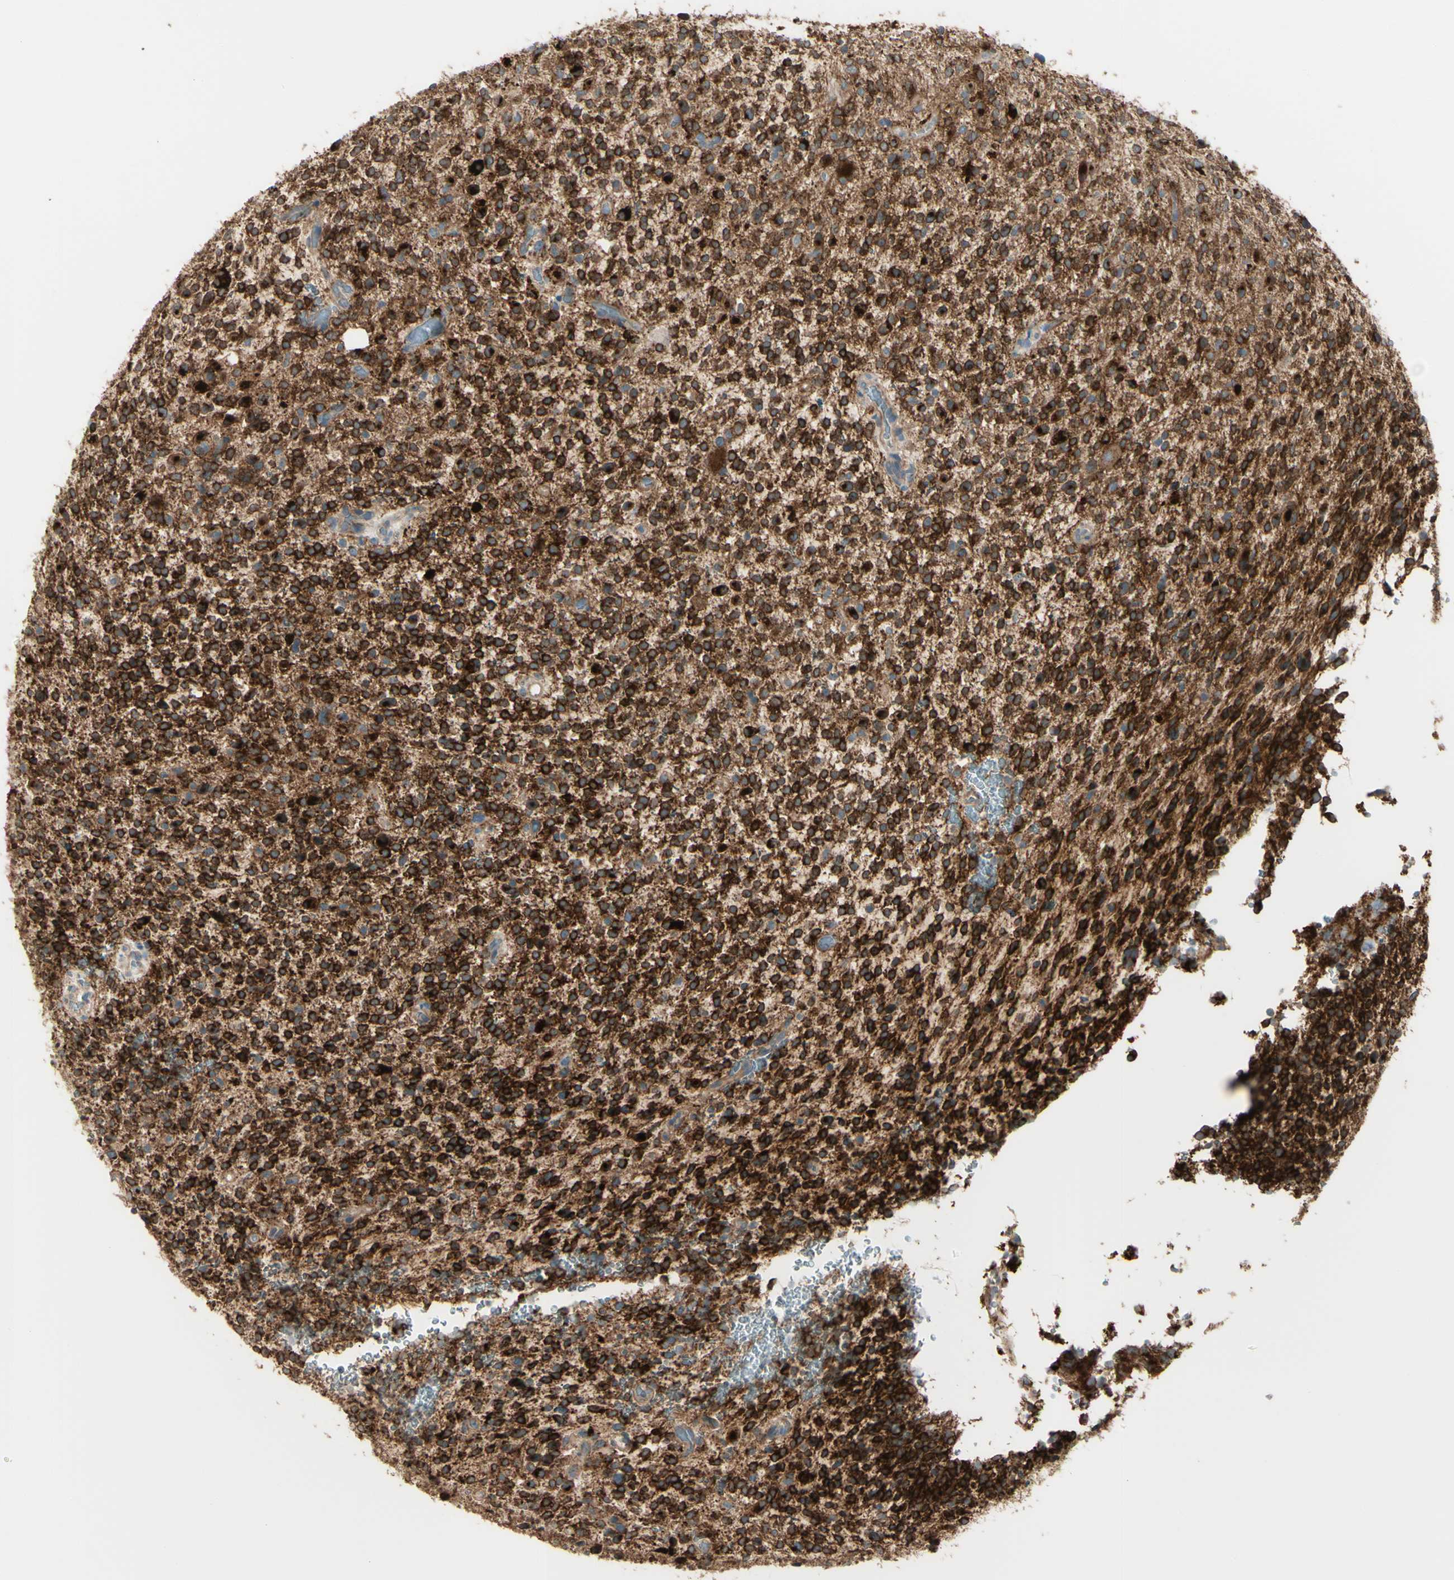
{"staining": {"intensity": "strong", "quantity": ">75%", "location": "cytoplasmic/membranous"}, "tissue": "glioma", "cell_type": "Tumor cells", "image_type": "cancer", "snomed": [{"axis": "morphology", "description": "Glioma, malignant, High grade"}, {"axis": "topography", "description": "Brain"}], "caption": "Approximately >75% of tumor cells in human high-grade glioma (malignant) display strong cytoplasmic/membranous protein positivity as visualized by brown immunohistochemical staining.", "gene": "PCDHGA2", "patient": {"sex": "male", "age": 48}}